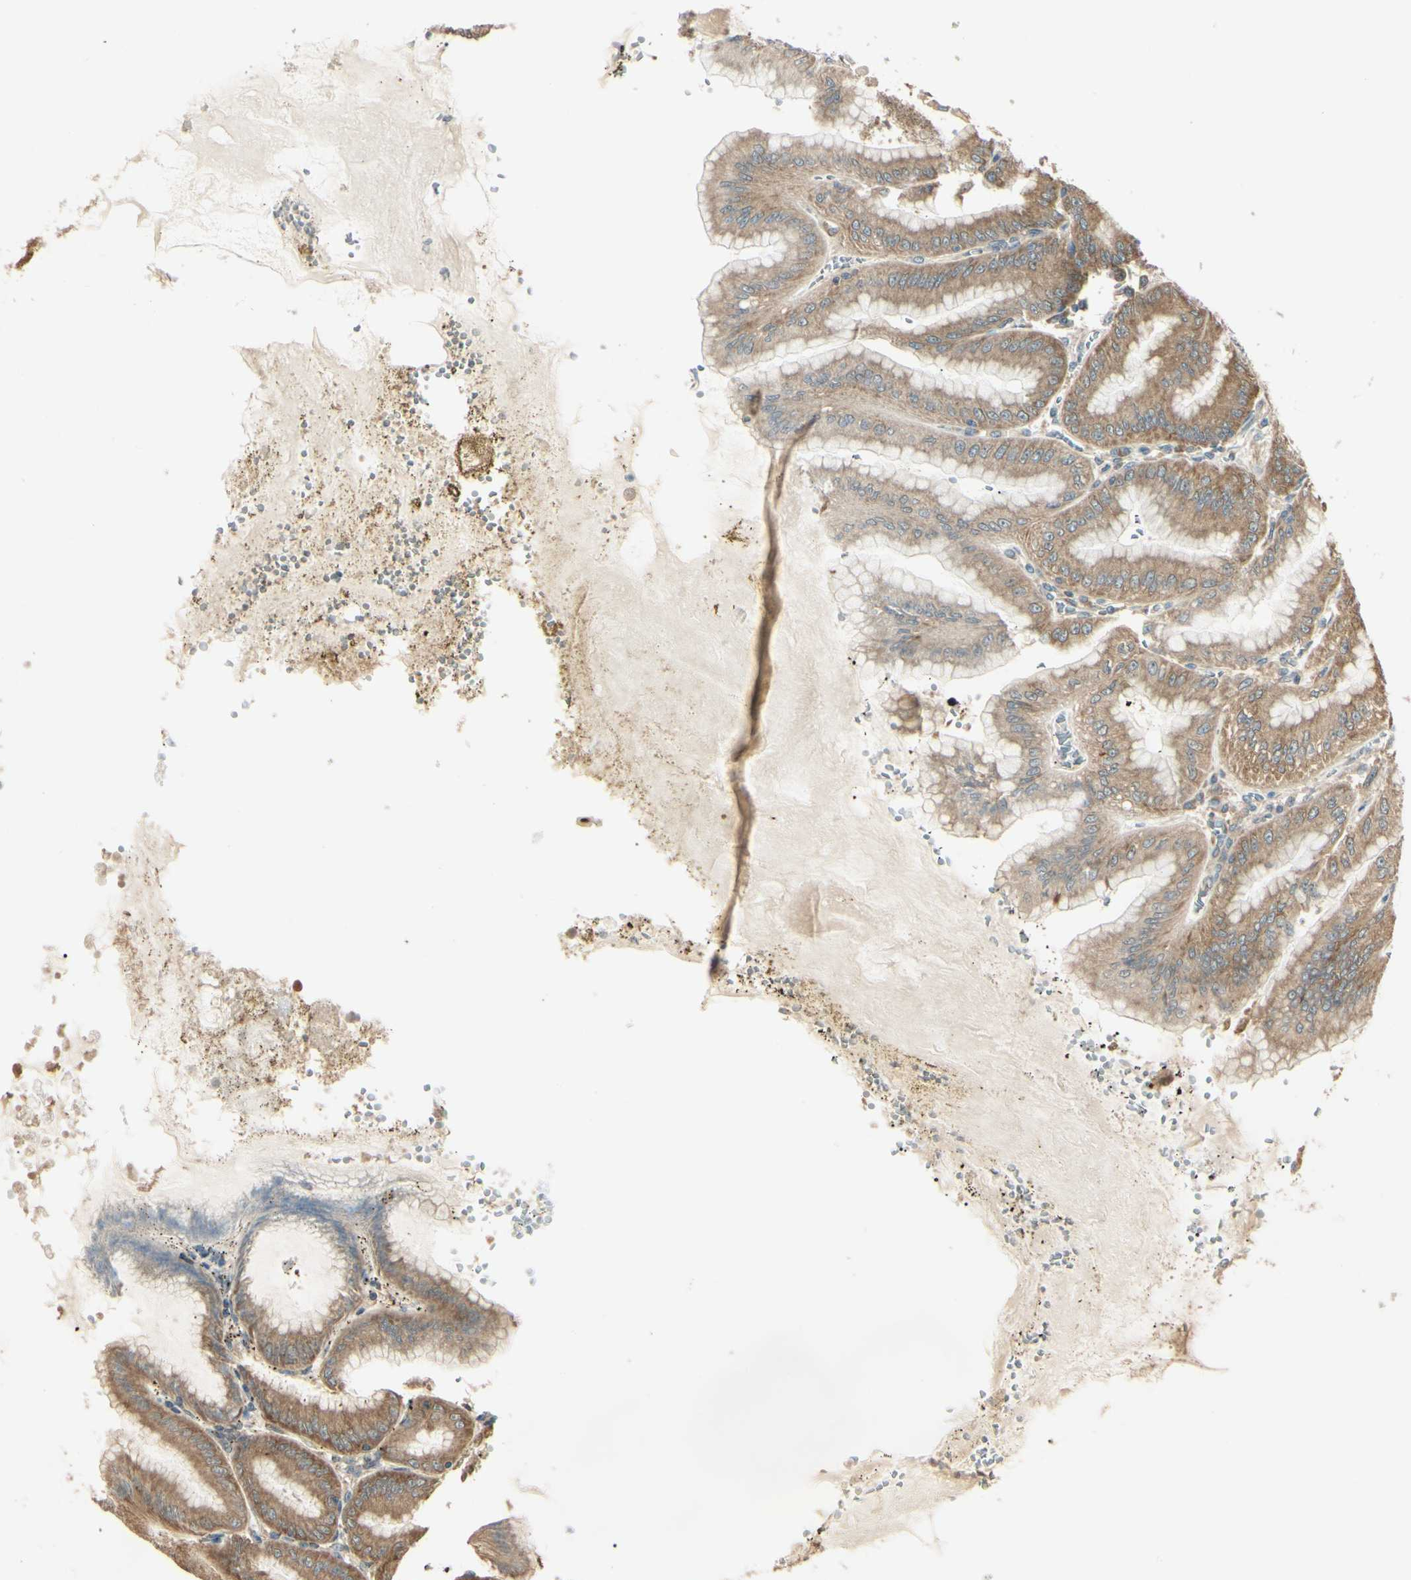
{"staining": {"intensity": "moderate", "quantity": ">75%", "location": "cytoplasmic/membranous"}, "tissue": "stomach", "cell_type": "Glandular cells", "image_type": "normal", "snomed": [{"axis": "morphology", "description": "Normal tissue, NOS"}, {"axis": "topography", "description": "Stomach, lower"}], "caption": "This is an image of immunohistochemistry (IHC) staining of benign stomach, which shows moderate staining in the cytoplasmic/membranous of glandular cells.", "gene": "CCT7", "patient": {"sex": "male", "age": 71}}